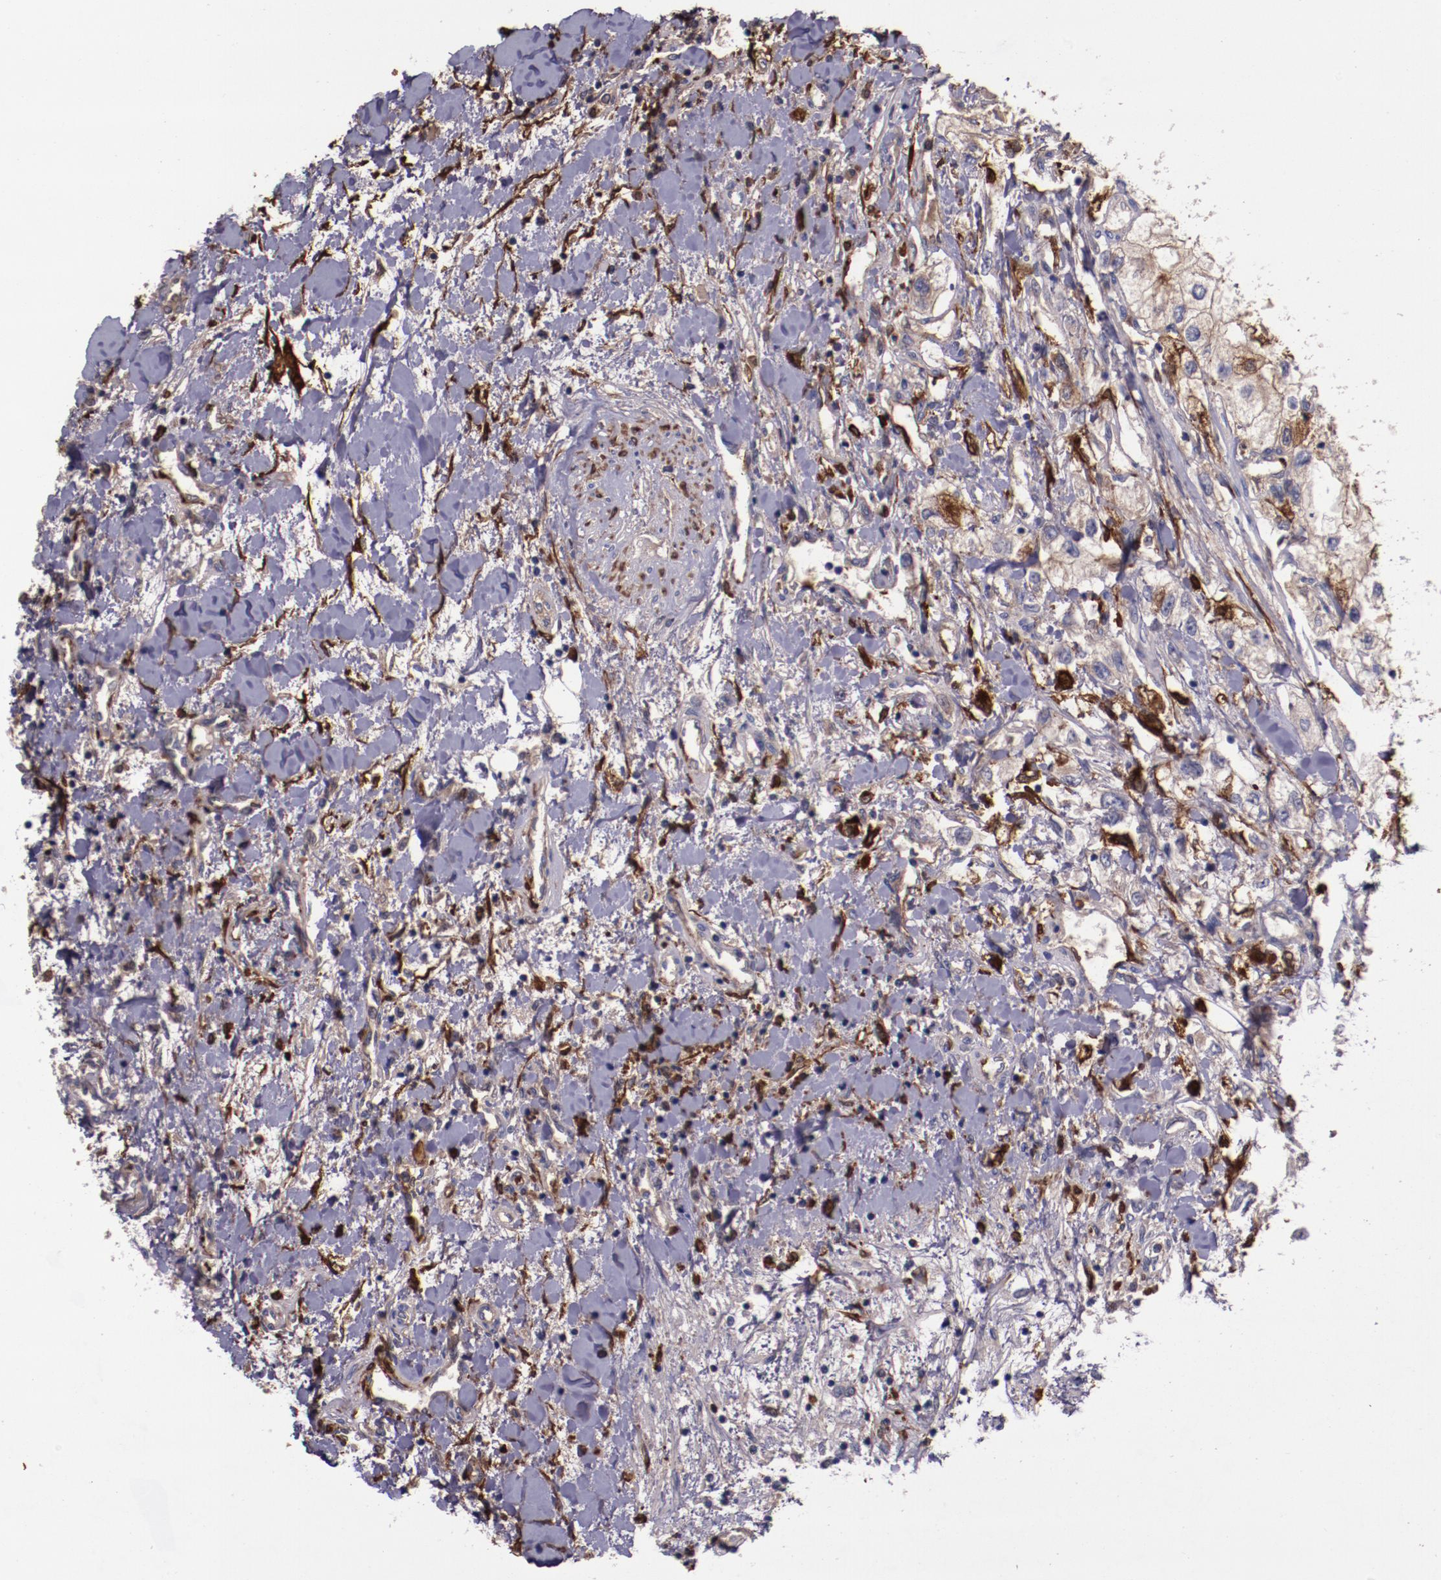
{"staining": {"intensity": "strong", "quantity": "<25%", "location": "cytoplasmic/membranous"}, "tissue": "renal cancer", "cell_type": "Tumor cells", "image_type": "cancer", "snomed": [{"axis": "morphology", "description": "Adenocarcinoma, NOS"}, {"axis": "topography", "description": "Kidney"}], "caption": "Brown immunohistochemical staining in human renal cancer exhibits strong cytoplasmic/membranous expression in approximately <25% of tumor cells. (DAB (3,3'-diaminobenzidine) IHC with brightfield microscopy, high magnification).", "gene": "APOH", "patient": {"sex": "male", "age": 57}}